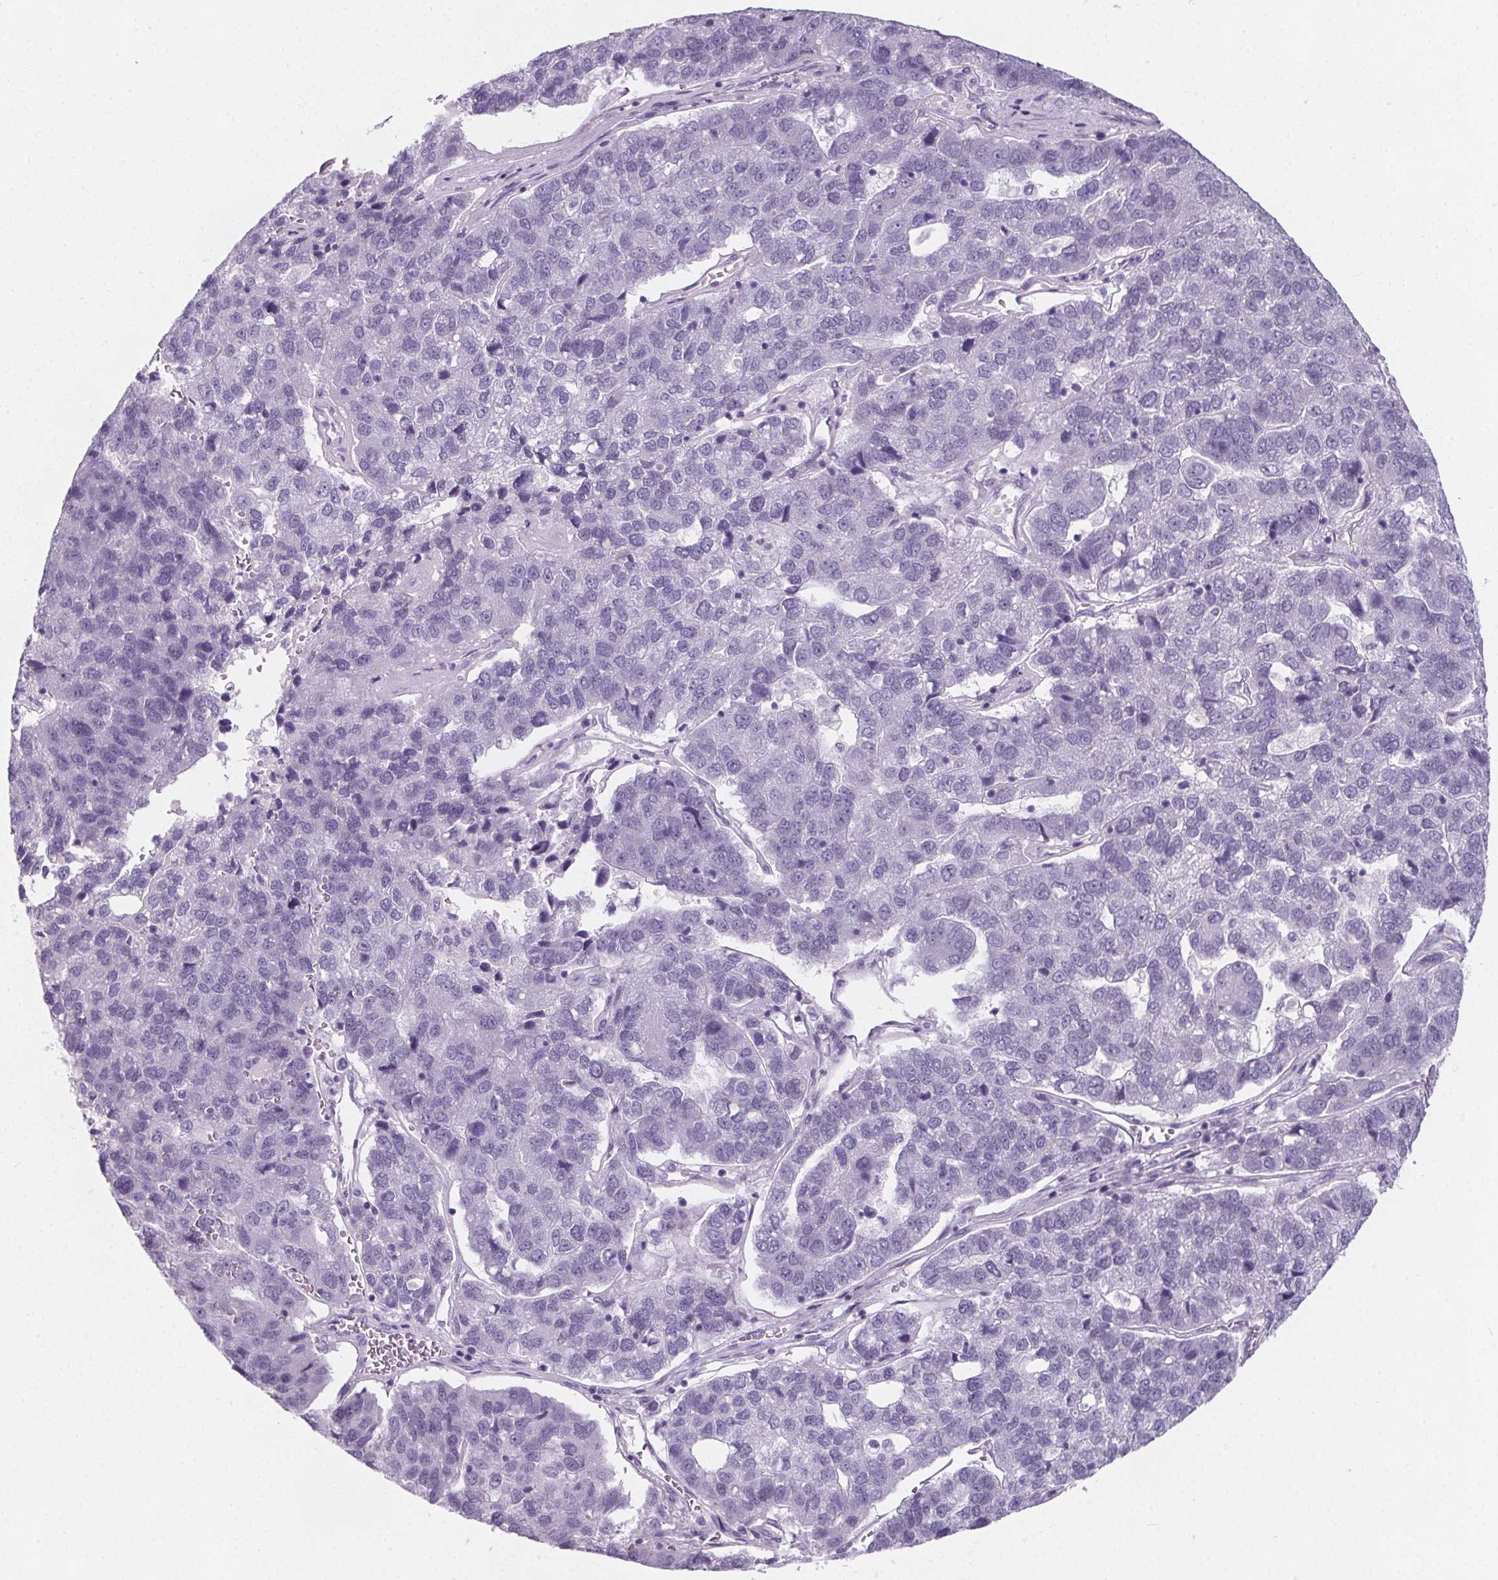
{"staining": {"intensity": "negative", "quantity": "none", "location": "none"}, "tissue": "pancreatic cancer", "cell_type": "Tumor cells", "image_type": "cancer", "snomed": [{"axis": "morphology", "description": "Adenocarcinoma, NOS"}, {"axis": "topography", "description": "Pancreas"}], "caption": "There is no significant positivity in tumor cells of adenocarcinoma (pancreatic).", "gene": "ADRB1", "patient": {"sex": "female", "age": 61}}